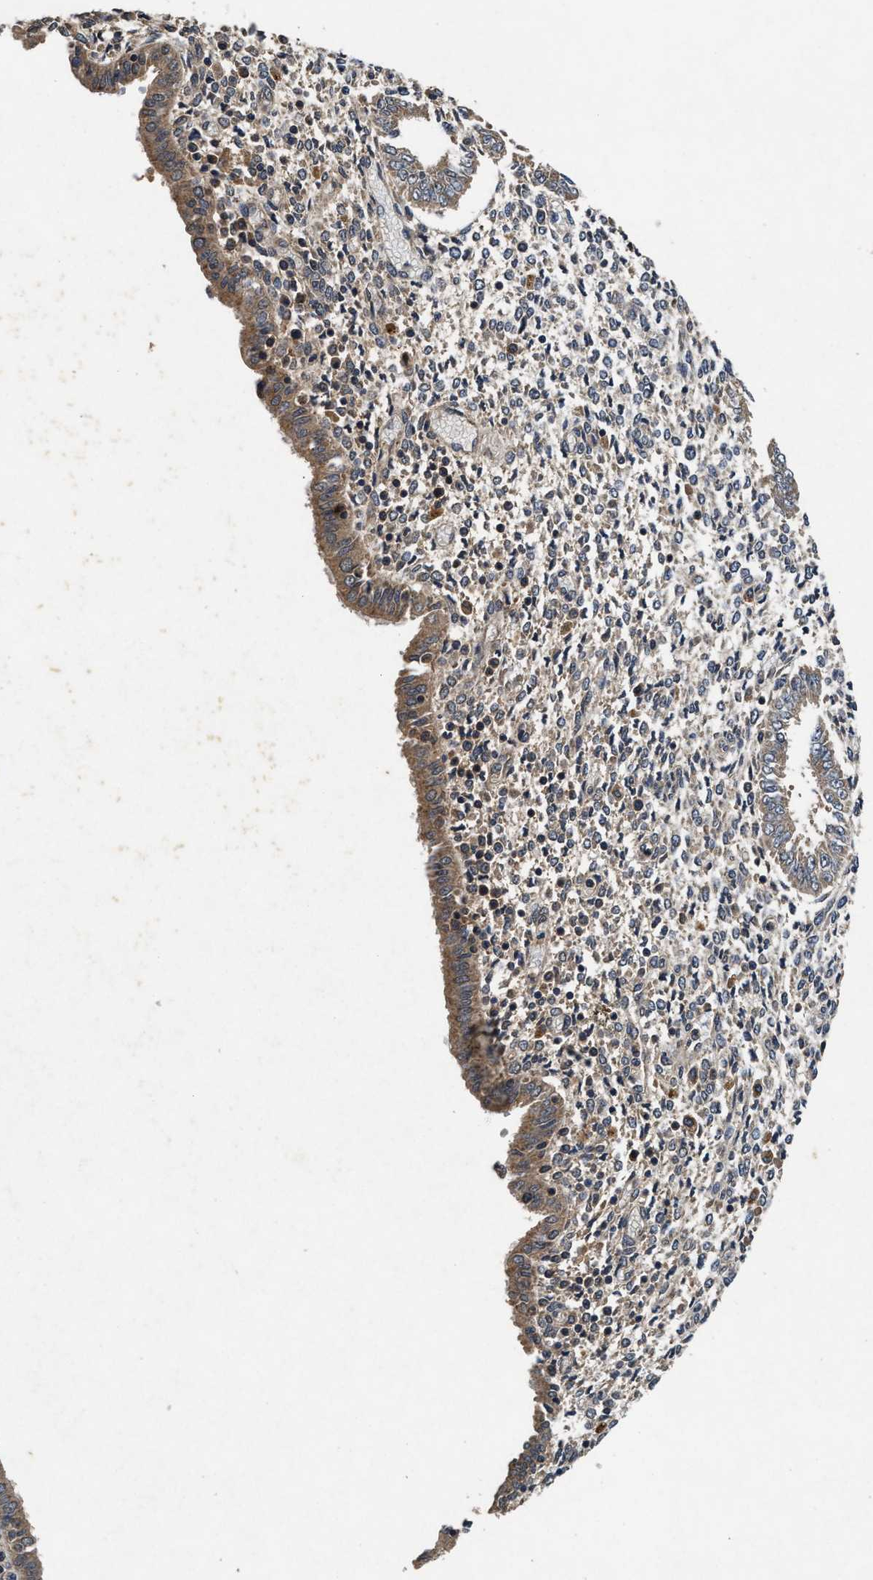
{"staining": {"intensity": "weak", "quantity": "25%-75%", "location": "cytoplasmic/membranous"}, "tissue": "endometrium", "cell_type": "Cells in endometrial stroma", "image_type": "normal", "snomed": [{"axis": "morphology", "description": "Normal tissue, NOS"}, {"axis": "topography", "description": "Endometrium"}], "caption": "Immunohistochemical staining of benign human endometrium reveals 25%-75% levels of weak cytoplasmic/membranous protein positivity in about 25%-75% of cells in endometrial stroma. The staining was performed using DAB to visualize the protein expression in brown, while the nuclei were stained in blue with hematoxylin (Magnification: 20x).", "gene": "PDAP1", "patient": {"sex": "female", "age": 35}}